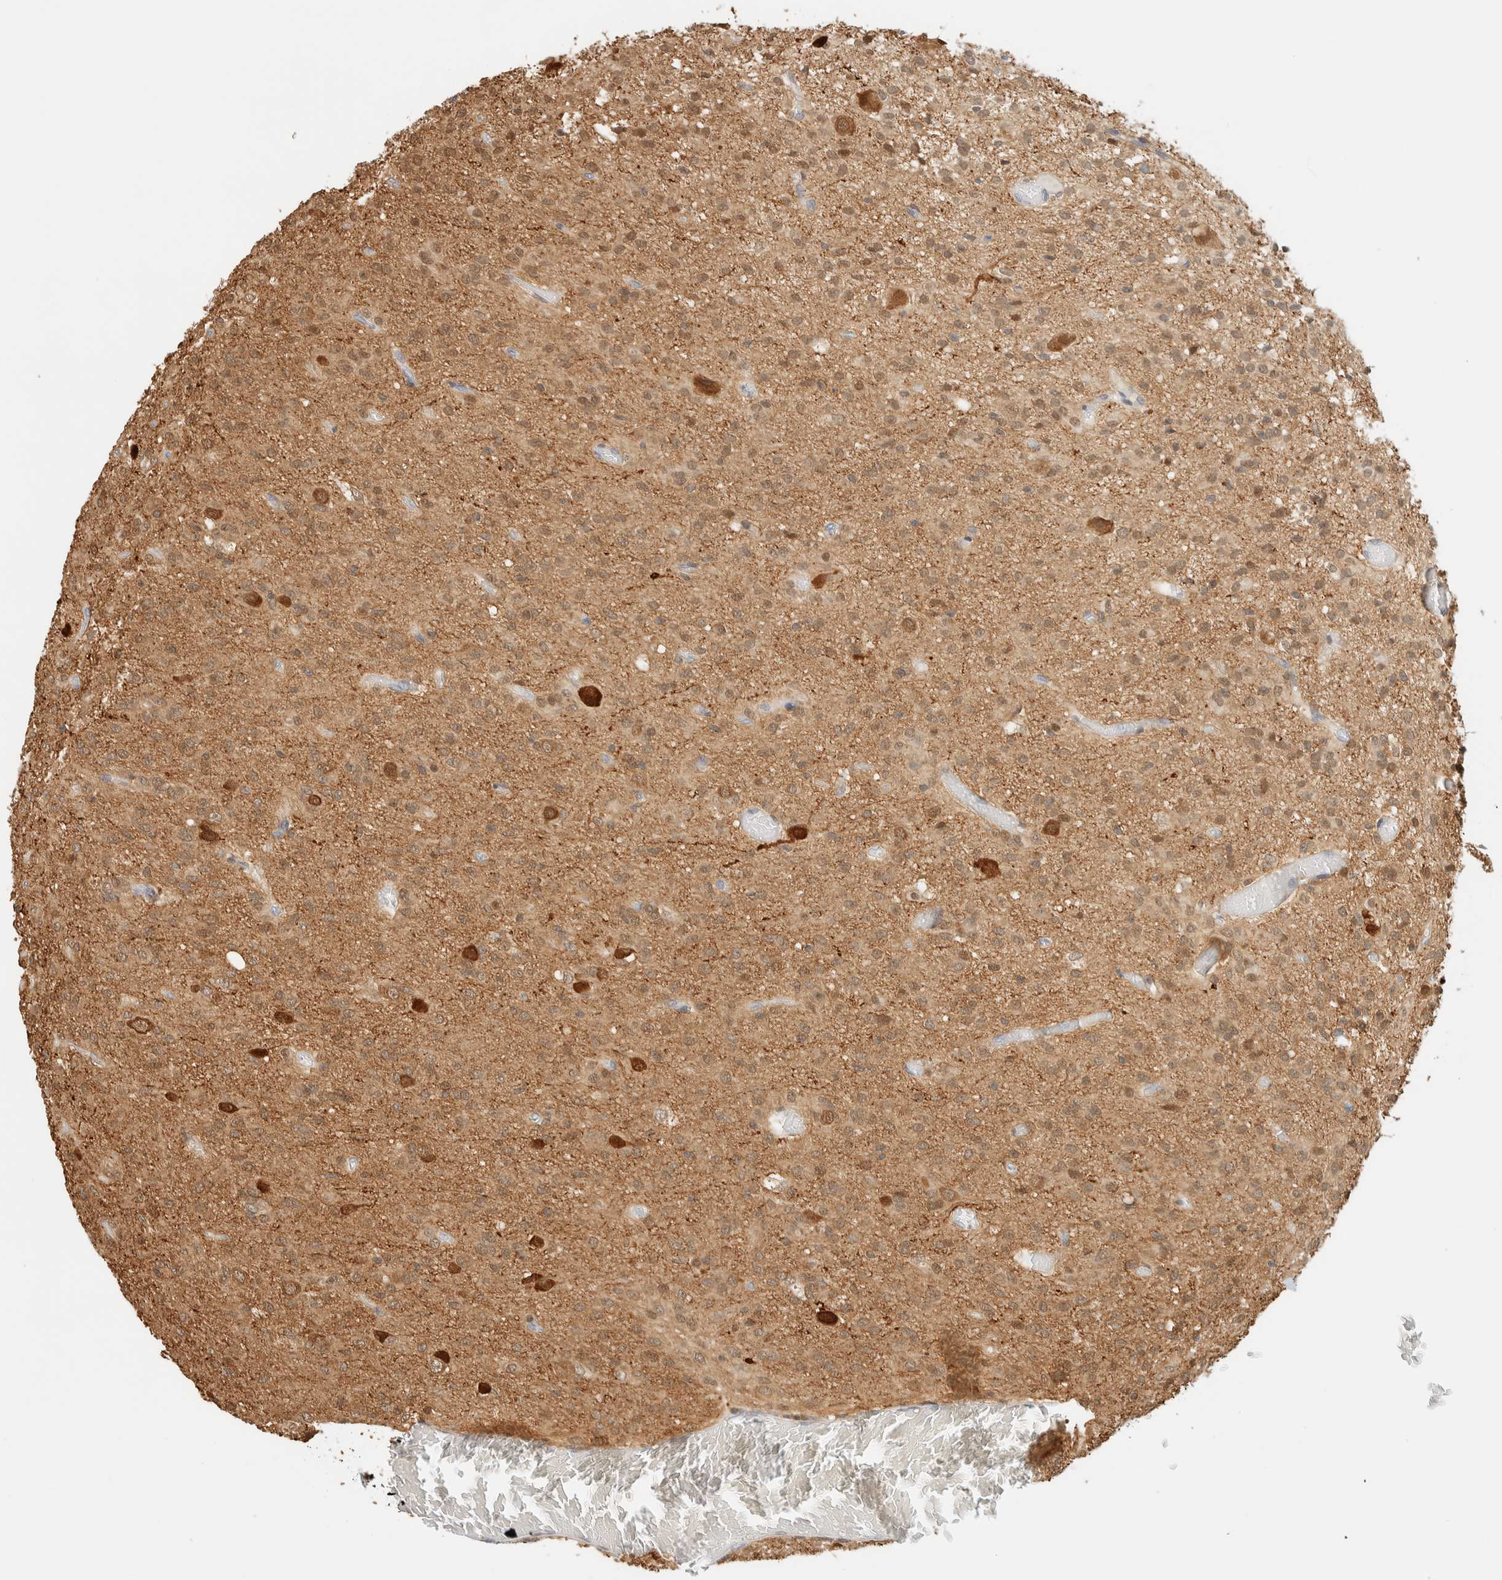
{"staining": {"intensity": "weak", "quantity": ">75%", "location": "cytoplasmic/membranous,nuclear"}, "tissue": "glioma", "cell_type": "Tumor cells", "image_type": "cancer", "snomed": [{"axis": "morphology", "description": "Glioma, malignant, High grade"}, {"axis": "topography", "description": "Brain"}], "caption": "Immunohistochemistry (DAB) staining of malignant glioma (high-grade) demonstrates weak cytoplasmic/membranous and nuclear protein positivity in approximately >75% of tumor cells.", "gene": "ZBTB37", "patient": {"sex": "female", "age": 59}}